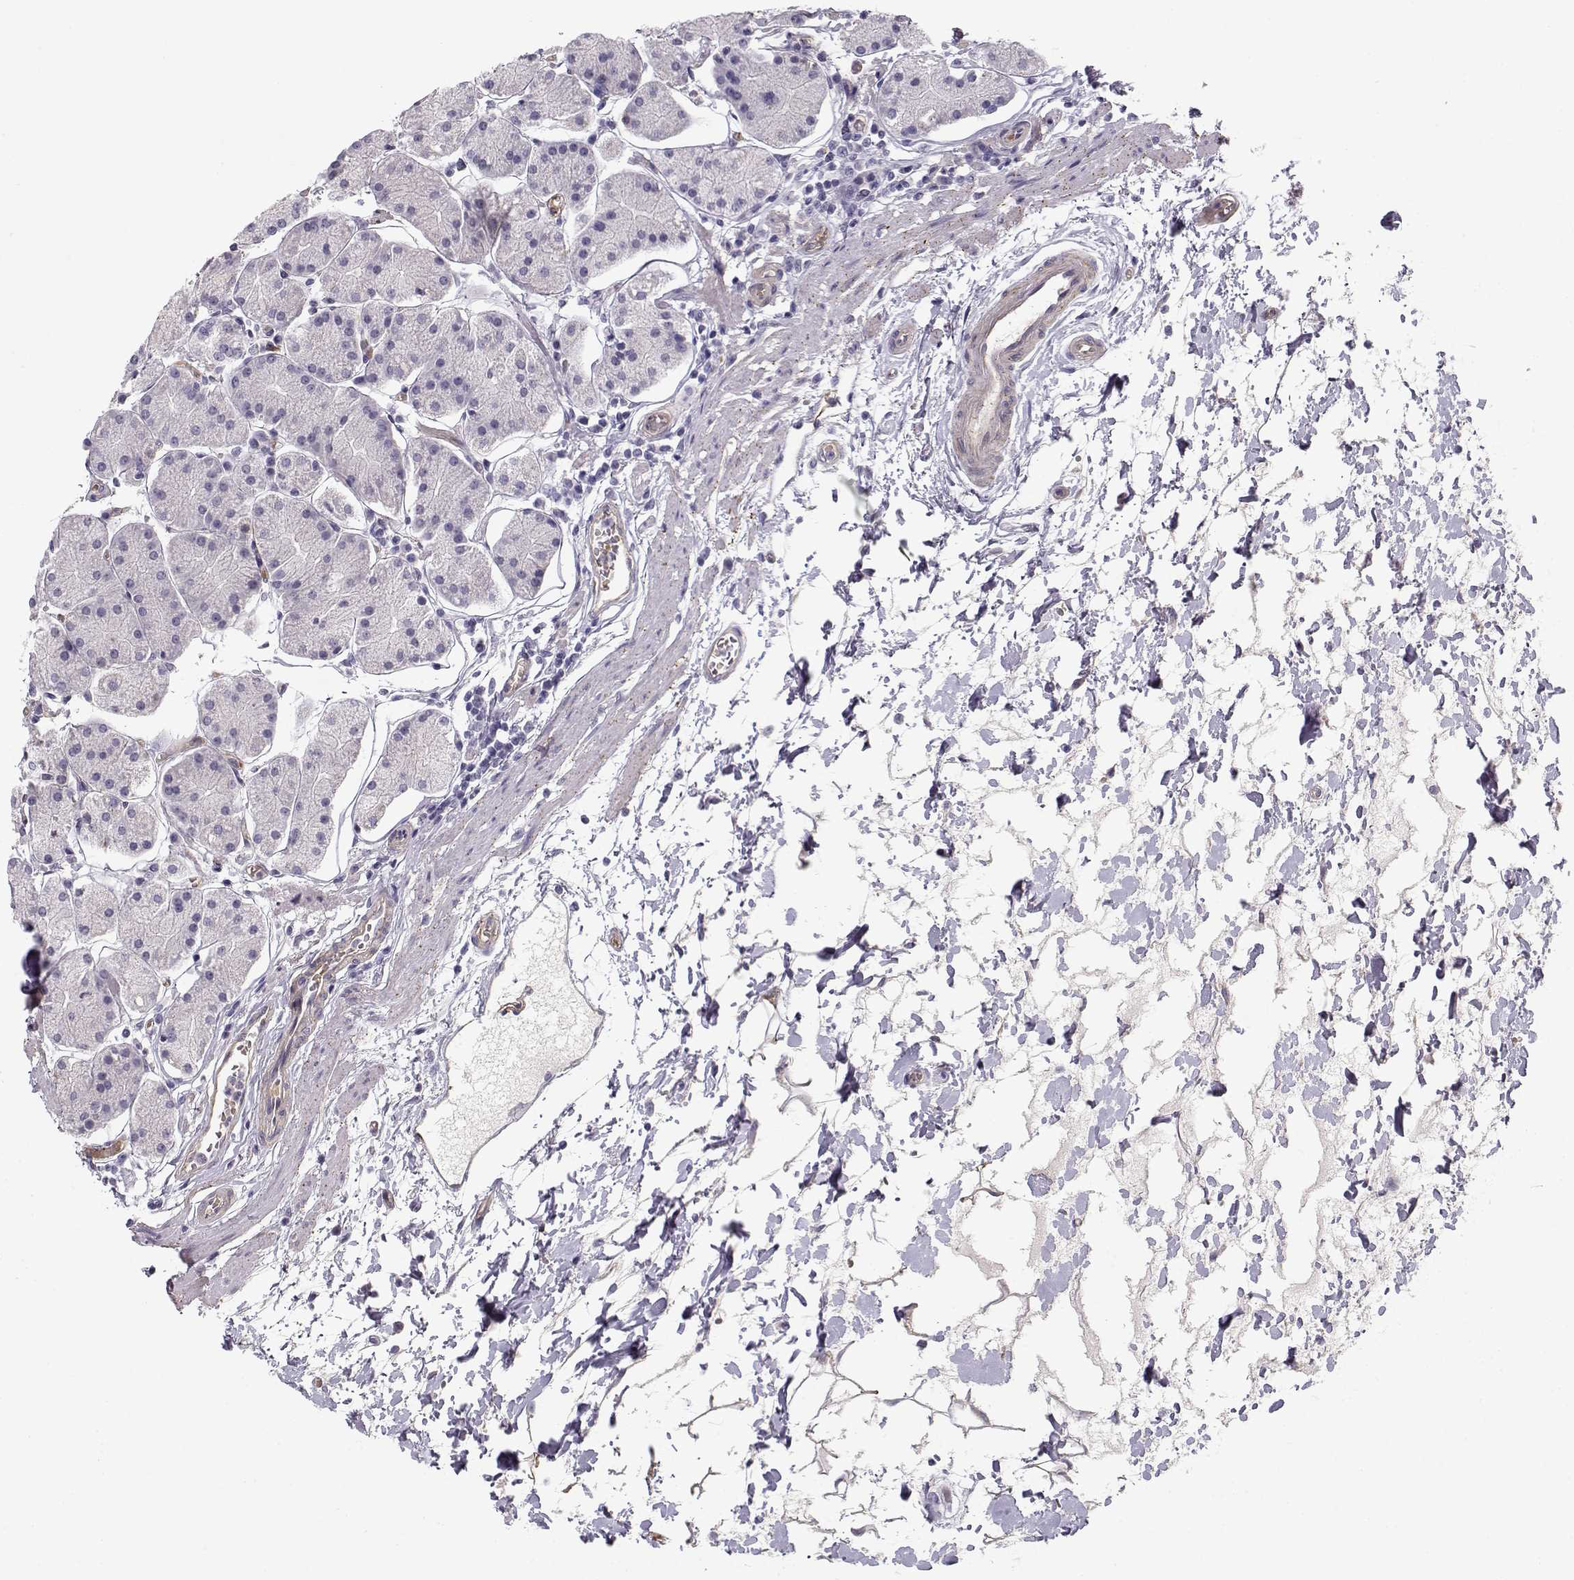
{"staining": {"intensity": "negative", "quantity": "none", "location": "none"}, "tissue": "stomach", "cell_type": "Glandular cells", "image_type": "normal", "snomed": [{"axis": "morphology", "description": "Normal tissue, NOS"}, {"axis": "topography", "description": "Stomach"}], "caption": "Immunohistochemical staining of unremarkable stomach reveals no significant positivity in glandular cells. (Immunohistochemistry, brightfield microscopy, high magnification).", "gene": "MYO1A", "patient": {"sex": "male", "age": 54}}